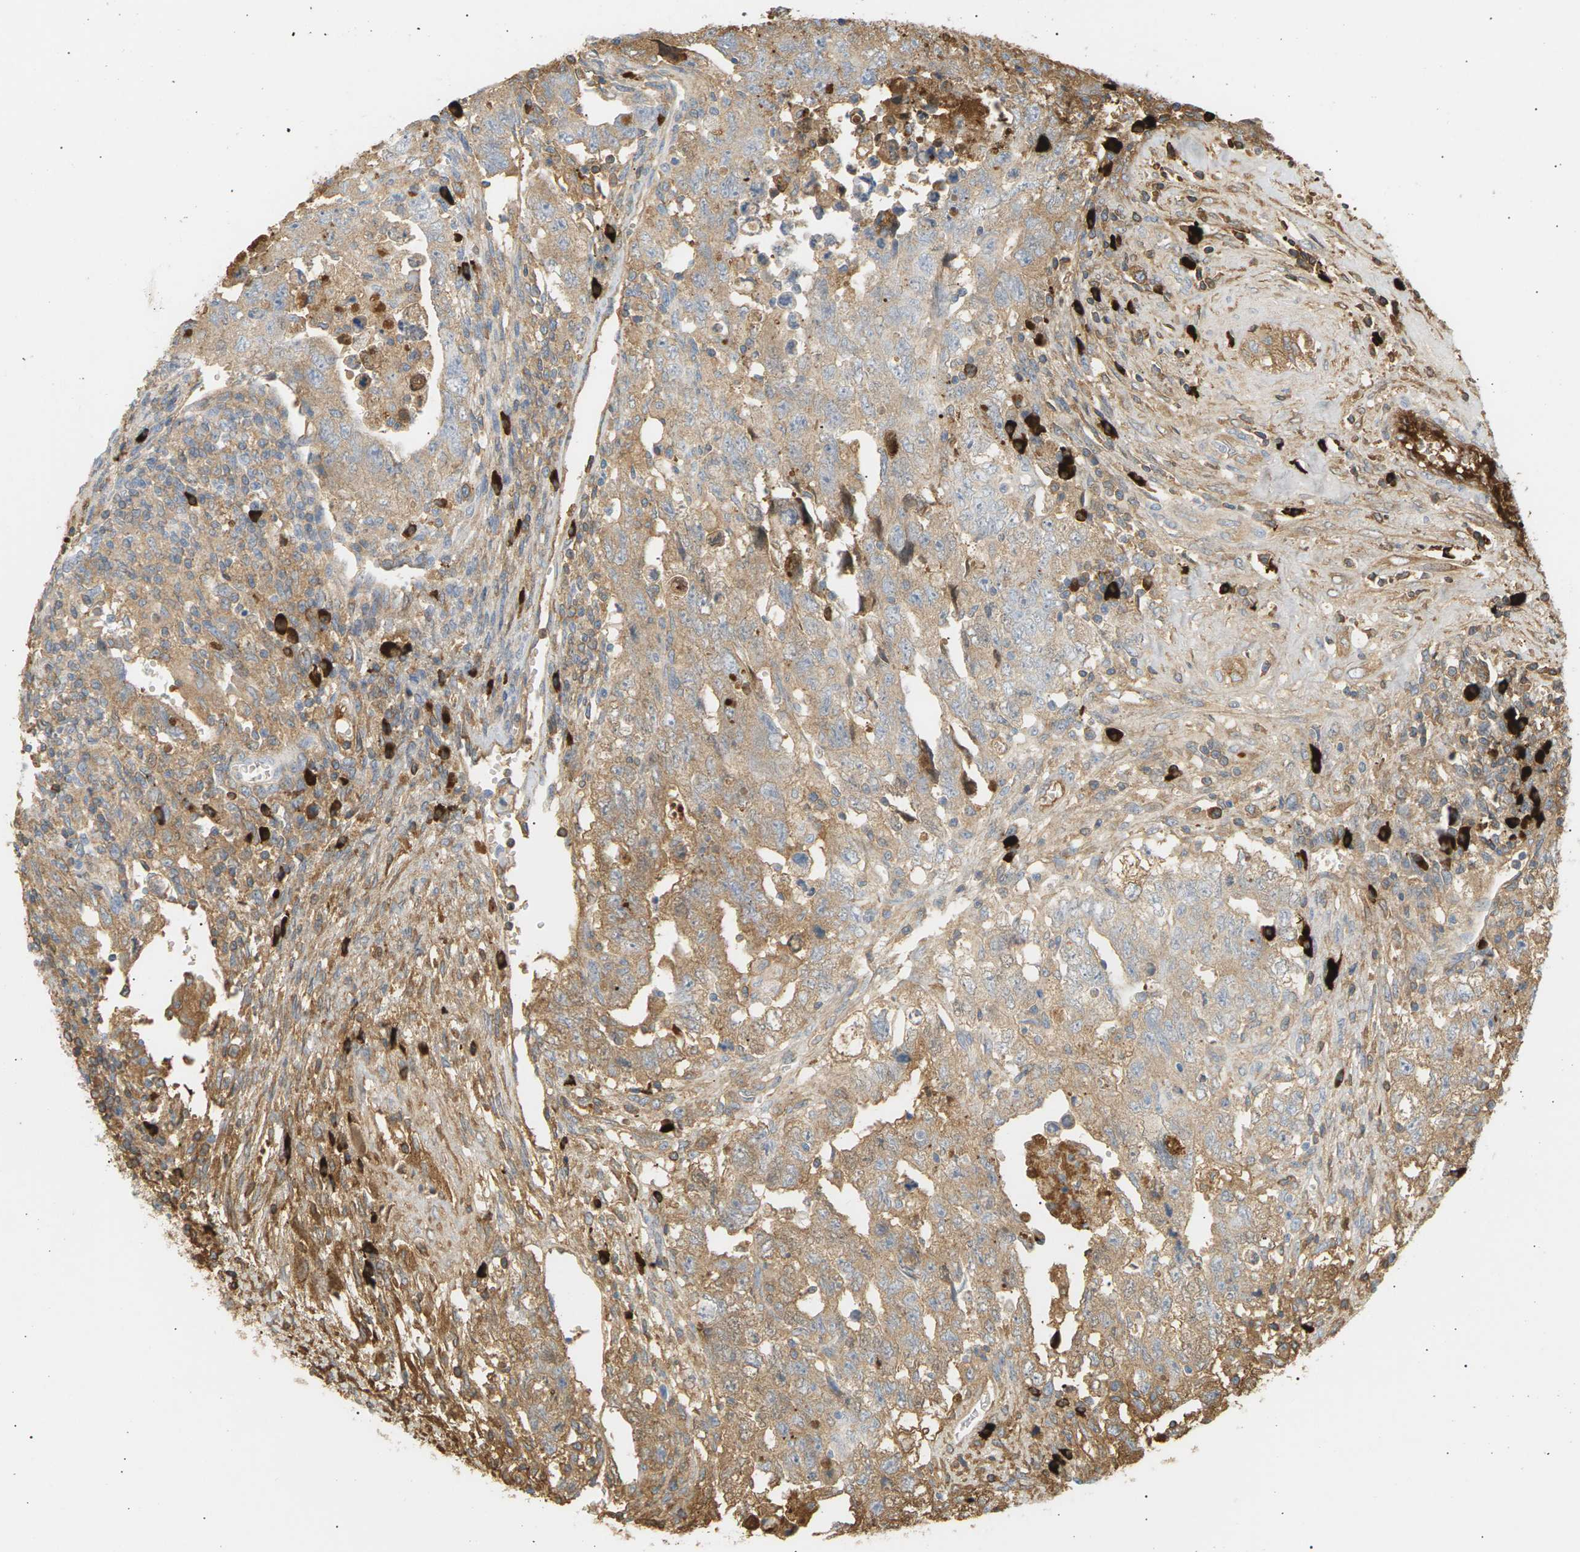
{"staining": {"intensity": "weak", "quantity": ">75%", "location": "cytoplasmic/membranous"}, "tissue": "testis cancer", "cell_type": "Tumor cells", "image_type": "cancer", "snomed": [{"axis": "morphology", "description": "Carcinoma, Embryonal, NOS"}, {"axis": "topography", "description": "Testis"}], "caption": "Protein expression analysis of testis embryonal carcinoma shows weak cytoplasmic/membranous expression in about >75% of tumor cells.", "gene": "IGLC3", "patient": {"sex": "male", "age": 28}}